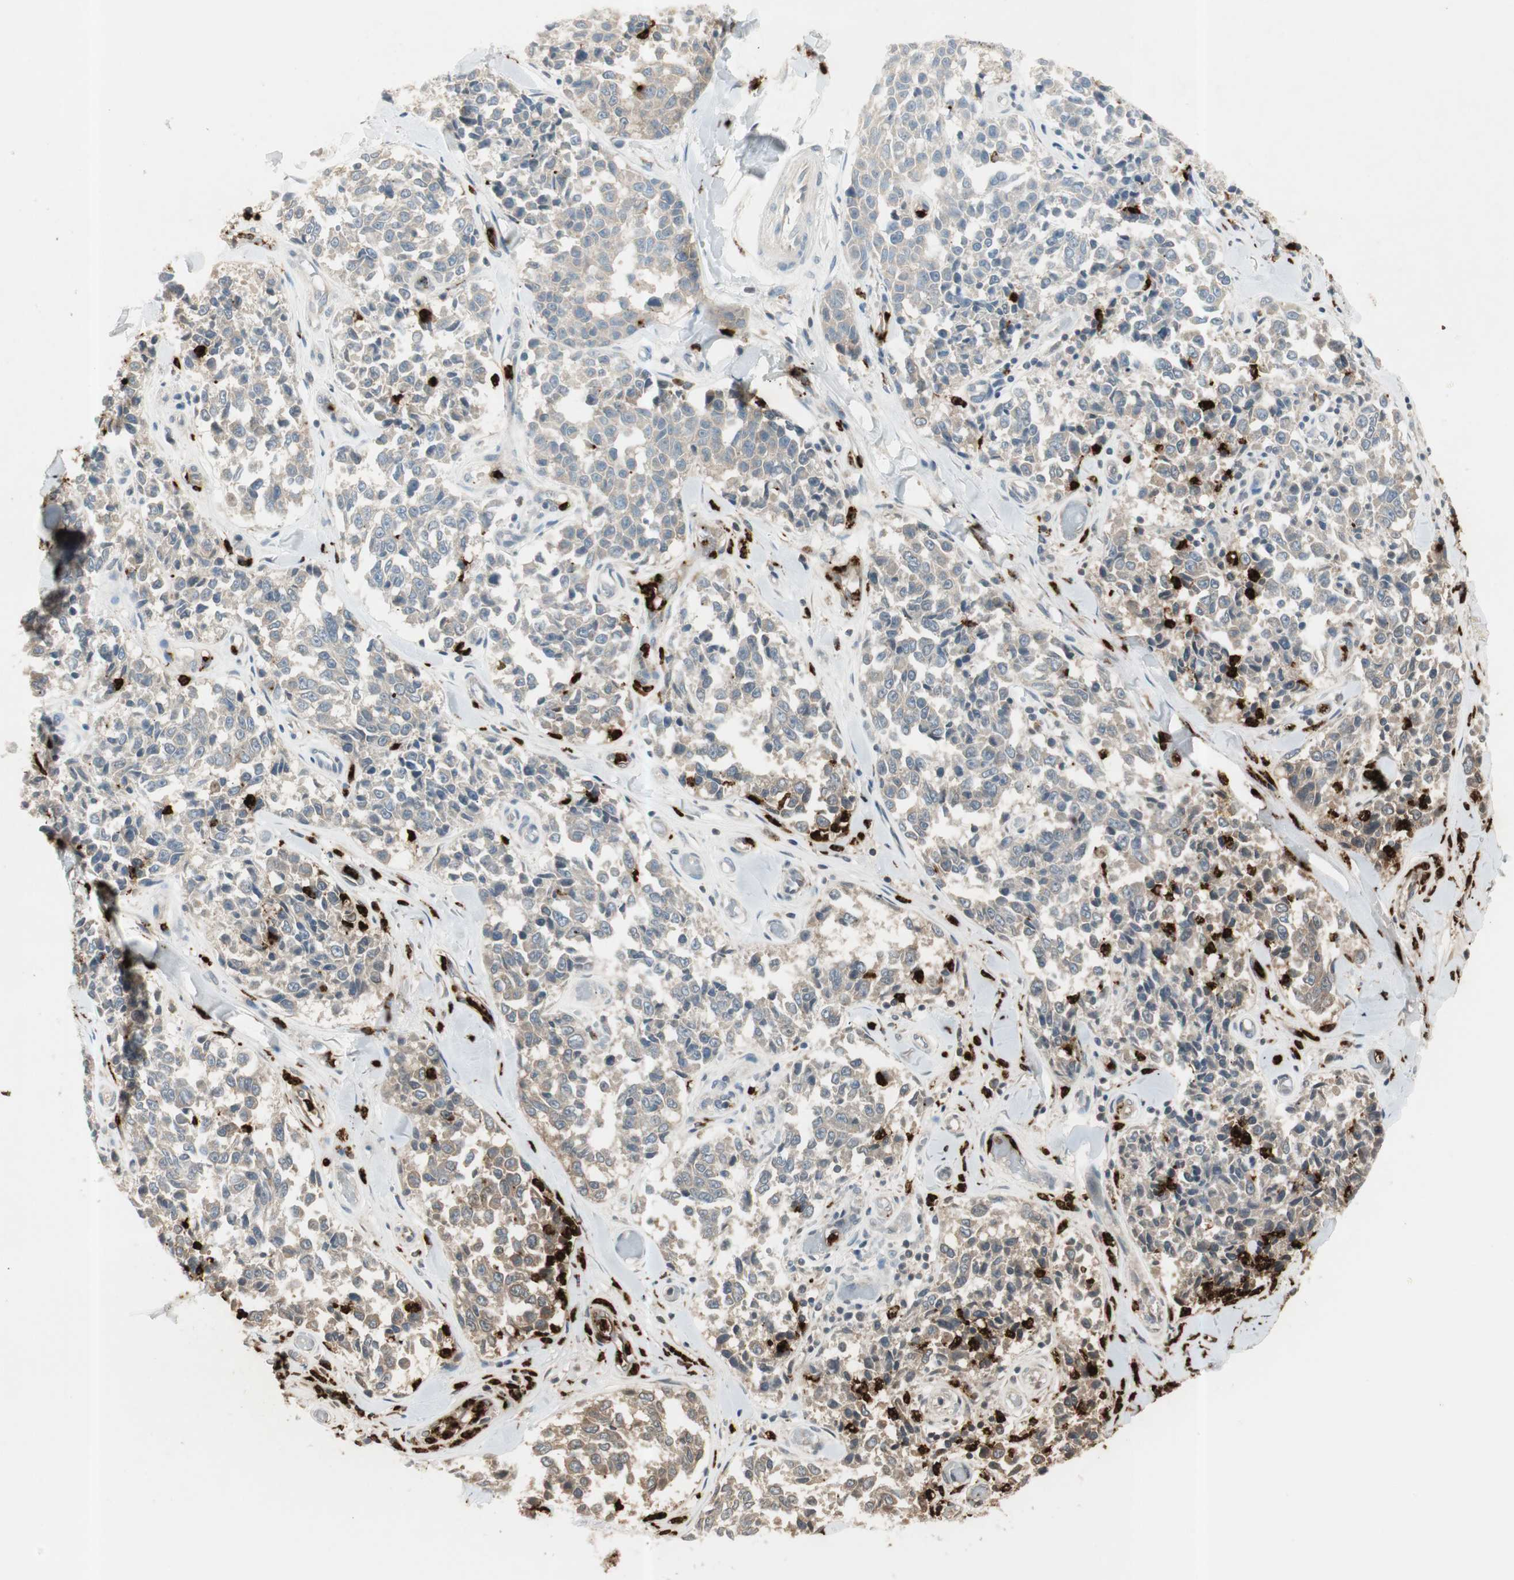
{"staining": {"intensity": "weak", "quantity": "25%-75%", "location": "cytoplasmic/membranous"}, "tissue": "melanoma", "cell_type": "Tumor cells", "image_type": "cancer", "snomed": [{"axis": "morphology", "description": "Malignant melanoma, NOS"}, {"axis": "topography", "description": "Skin"}], "caption": "A low amount of weak cytoplasmic/membranous staining is identified in approximately 25%-75% of tumor cells in melanoma tissue. (Brightfield microscopy of DAB IHC at high magnification).", "gene": "PRTN3", "patient": {"sex": "female", "age": 64}}